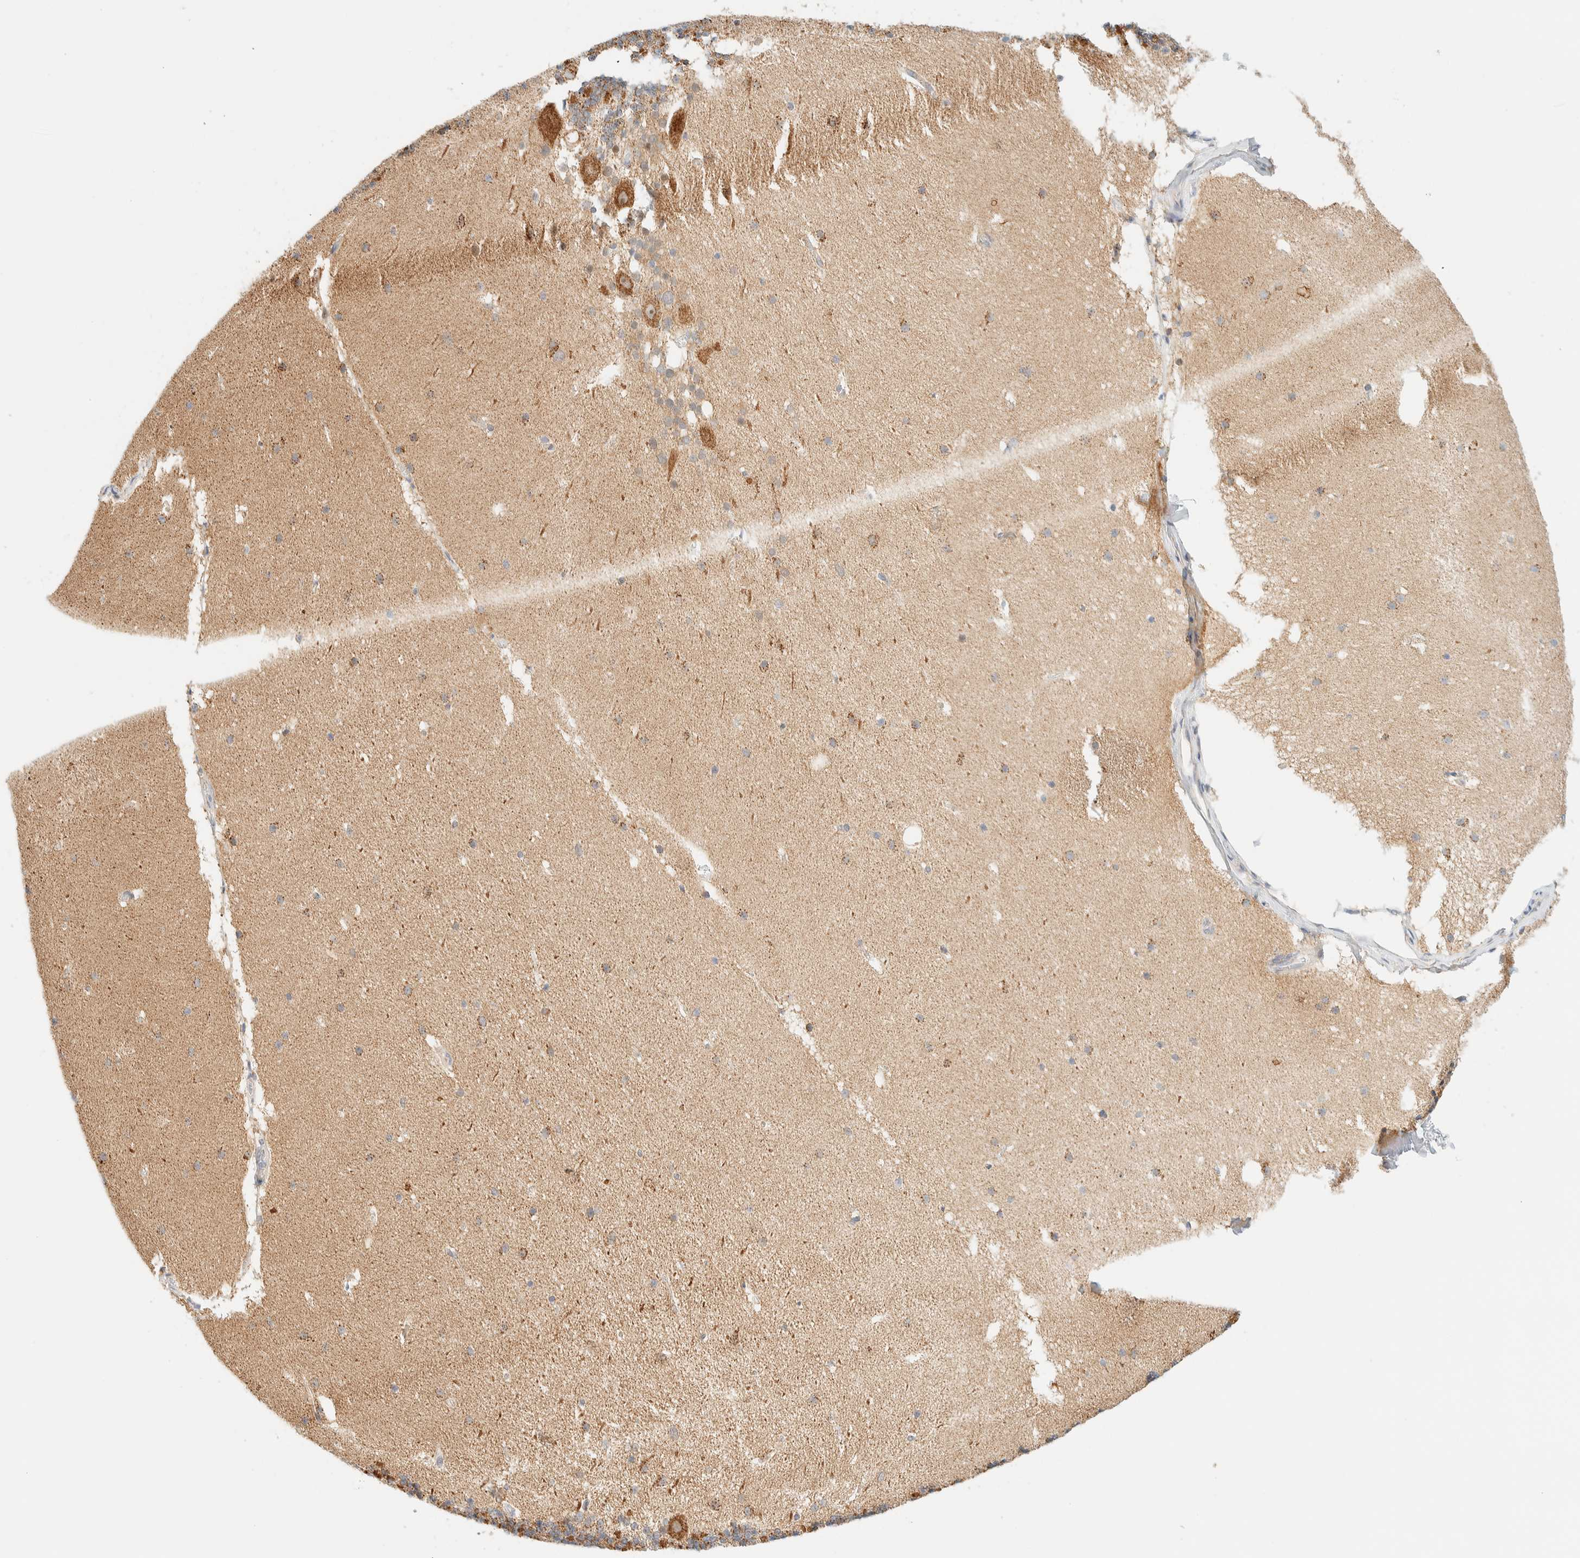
{"staining": {"intensity": "moderate", "quantity": ">75%", "location": "cytoplasmic/membranous"}, "tissue": "cerebellum", "cell_type": "Cells in granular layer", "image_type": "normal", "snomed": [{"axis": "morphology", "description": "Normal tissue, NOS"}, {"axis": "topography", "description": "Cerebellum"}], "caption": "Protein staining of benign cerebellum displays moderate cytoplasmic/membranous expression in about >75% of cells in granular layer. Nuclei are stained in blue.", "gene": "PPM1K", "patient": {"sex": "female", "age": 19}}